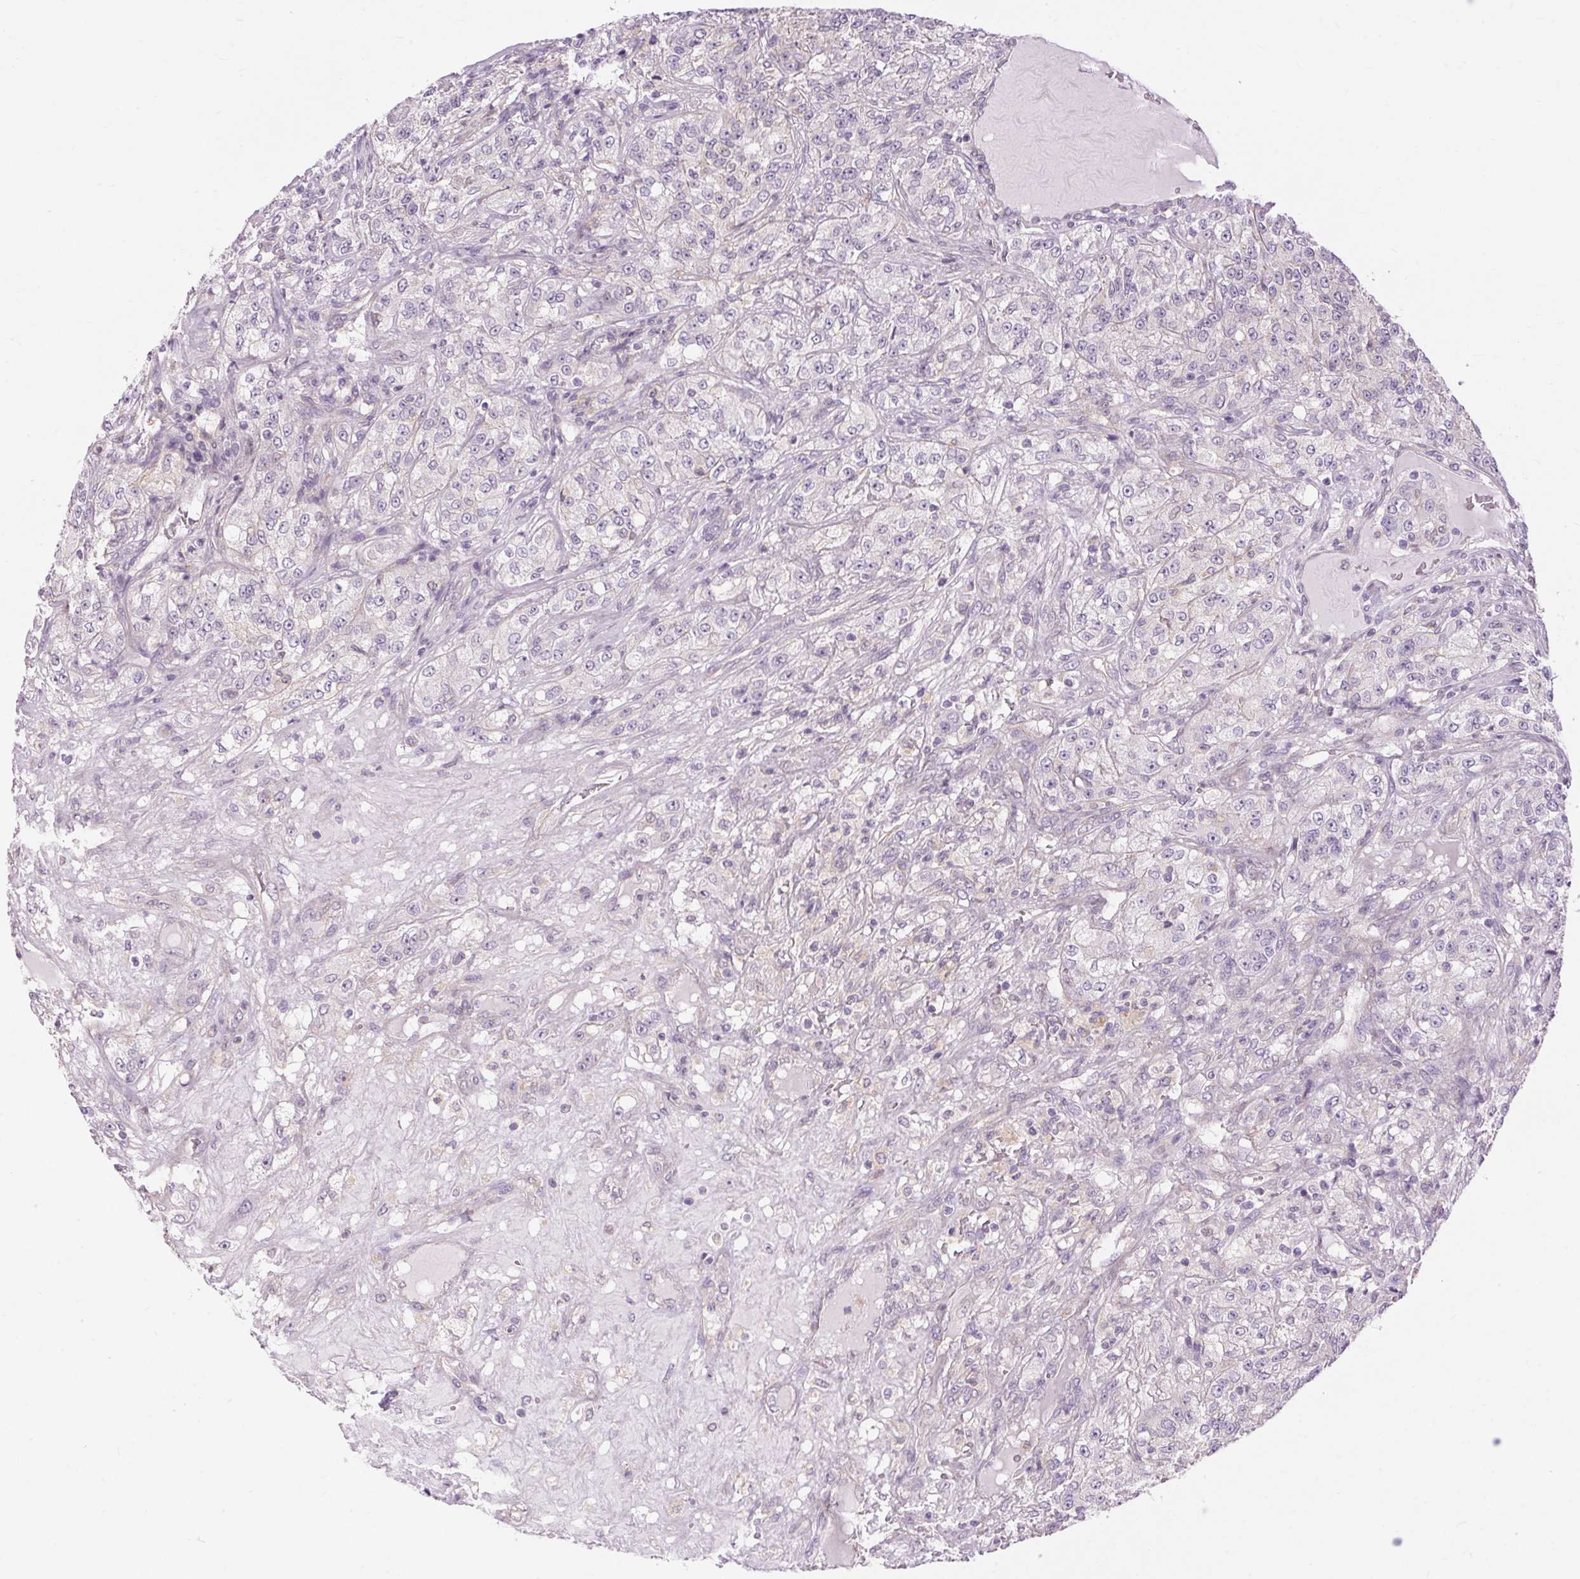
{"staining": {"intensity": "negative", "quantity": "none", "location": "none"}, "tissue": "renal cancer", "cell_type": "Tumor cells", "image_type": "cancer", "snomed": [{"axis": "morphology", "description": "Adenocarcinoma, NOS"}, {"axis": "topography", "description": "Kidney"}], "caption": "IHC photomicrograph of renal adenocarcinoma stained for a protein (brown), which demonstrates no staining in tumor cells.", "gene": "TM6SF1", "patient": {"sex": "female", "age": 63}}